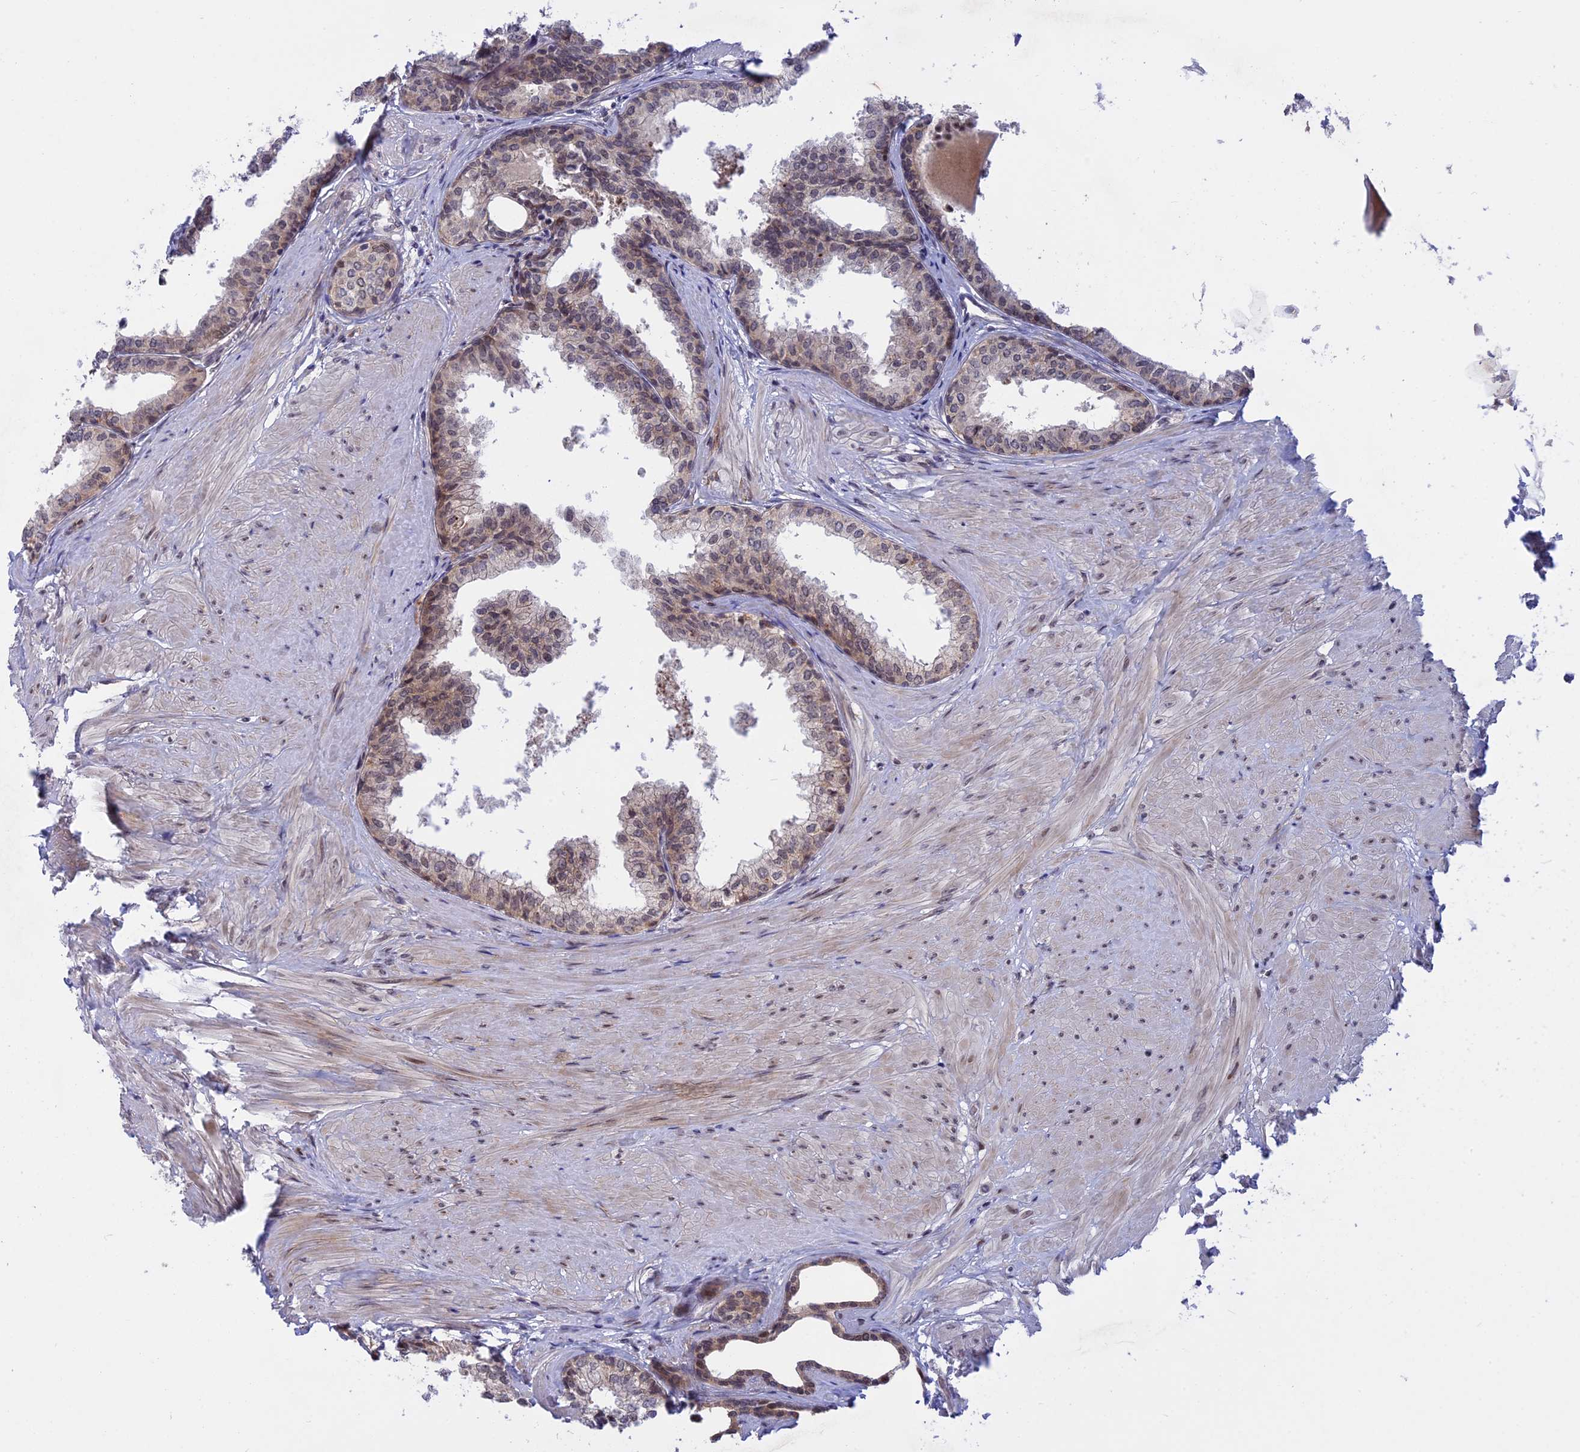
{"staining": {"intensity": "weak", "quantity": "25%-75%", "location": "cytoplasmic/membranous"}, "tissue": "prostate", "cell_type": "Glandular cells", "image_type": "normal", "snomed": [{"axis": "morphology", "description": "Normal tissue, NOS"}, {"axis": "topography", "description": "Prostate"}], "caption": "The immunohistochemical stain highlights weak cytoplasmic/membranous positivity in glandular cells of unremarkable prostate. Nuclei are stained in blue.", "gene": "POLR2C", "patient": {"sex": "male", "age": 48}}